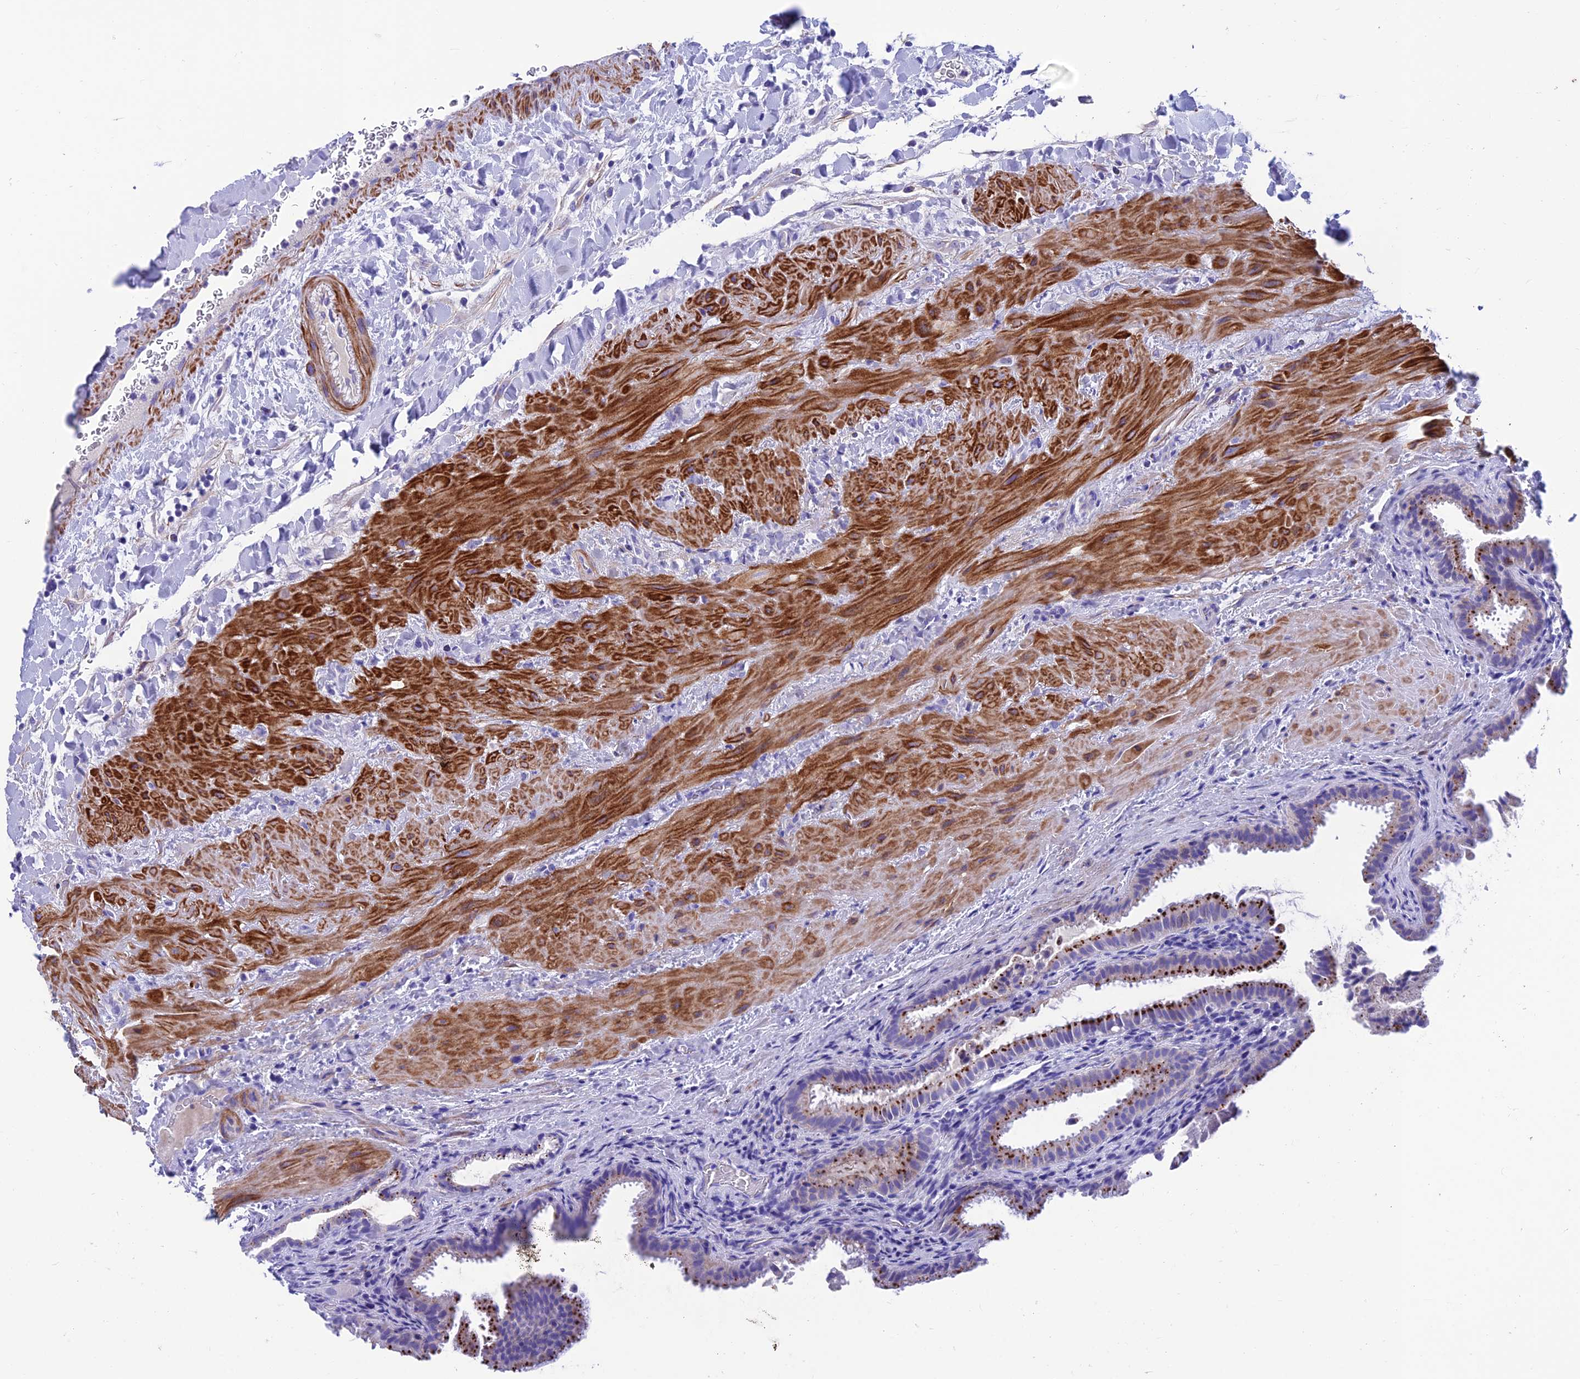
{"staining": {"intensity": "moderate", "quantity": "25%-75%", "location": "cytoplasmic/membranous"}, "tissue": "gallbladder", "cell_type": "Glandular cells", "image_type": "normal", "snomed": [{"axis": "morphology", "description": "Normal tissue, NOS"}, {"axis": "topography", "description": "Gallbladder"}], "caption": "The photomicrograph displays immunohistochemical staining of benign gallbladder. There is moderate cytoplasmic/membranous expression is identified in approximately 25%-75% of glandular cells.", "gene": "GNG11", "patient": {"sex": "male", "age": 24}}